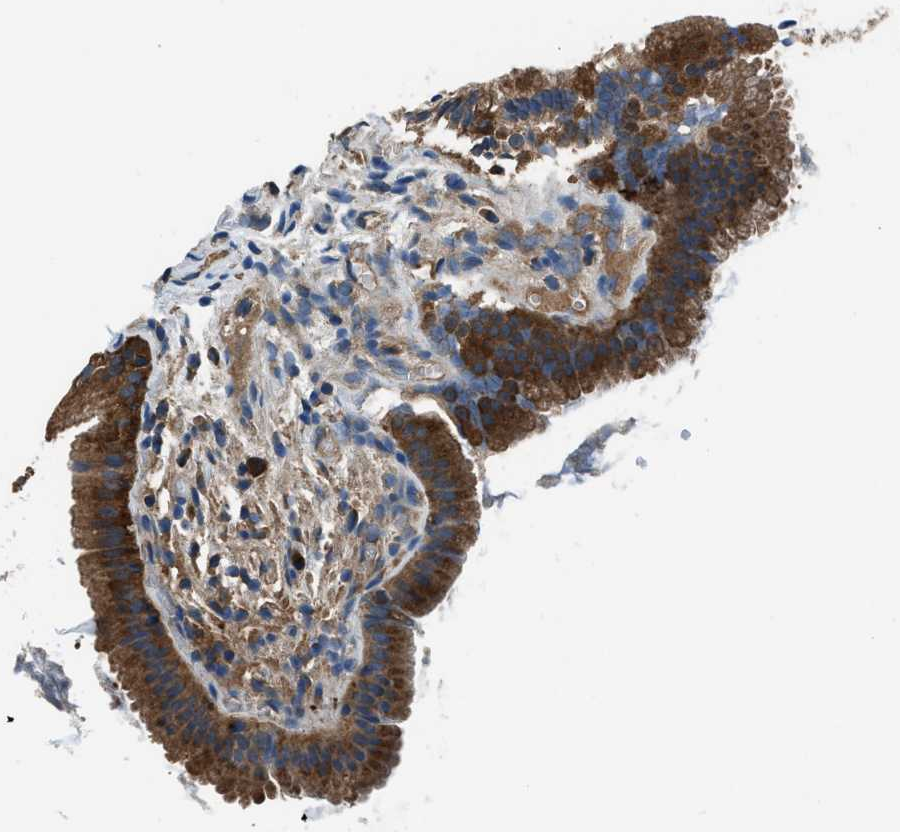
{"staining": {"intensity": "strong", "quantity": ">75%", "location": "cytoplasmic/membranous"}, "tissue": "gallbladder", "cell_type": "Glandular cells", "image_type": "normal", "snomed": [{"axis": "morphology", "description": "Normal tissue, NOS"}, {"axis": "topography", "description": "Gallbladder"}], "caption": "Immunohistochemistry (IHC) image of normal gallbladder stained for a protein (brown), which shows high levels of strong cytoplasmic/membranous expression in approximately >75% of glandular cells.", "gene": "ARFGAP2", "patient": {"sex": "female", "age": 26}}